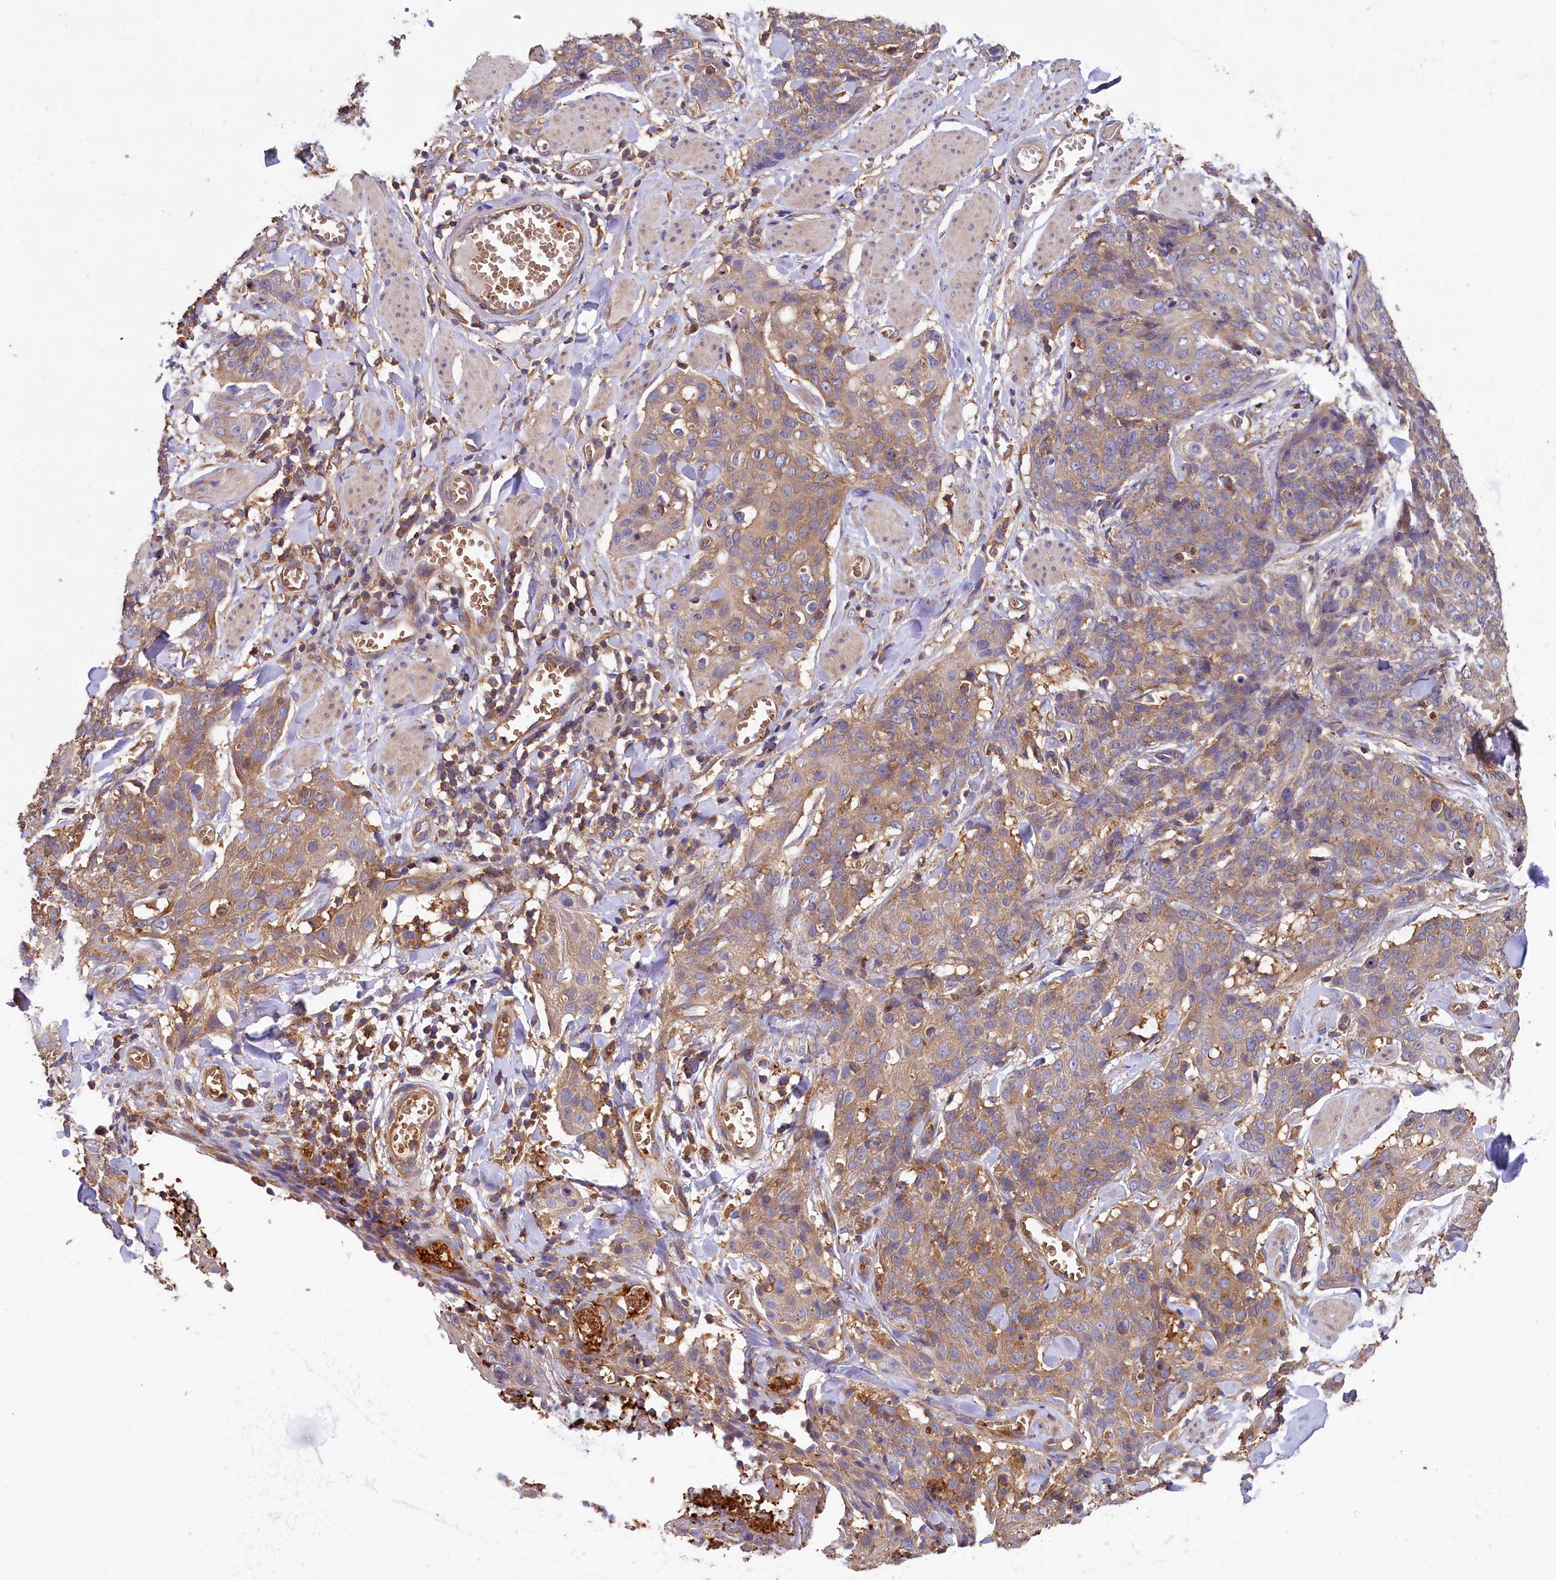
{"staining": {"intensity": "weak", "quantity": ">75%", "location": "cytoplasmic/membranous"}, "tissue": "skin cancer", "cell_type": "Tumor cells", "image_type": "cancer", "snomed": [{"axis": "morphology", "description": "Squamous cell carcinoma, NOS"}, {"axis": "topography", "description": "Skin"}, {"axis": "topography", "description": "Vulva"}], "caption": "A brown stain highlights weak cytoplasmic/membranous expression of a protein in human skin cancer tumor cells. The staining was performed using DAB (3,3'-diaminobenzidine), with brown indicating positive protein expression. Nuclei are stained blue with hematoxylin.", "gene": "PPIP5K1", "patient": {"sex": "female", "age": 85}}